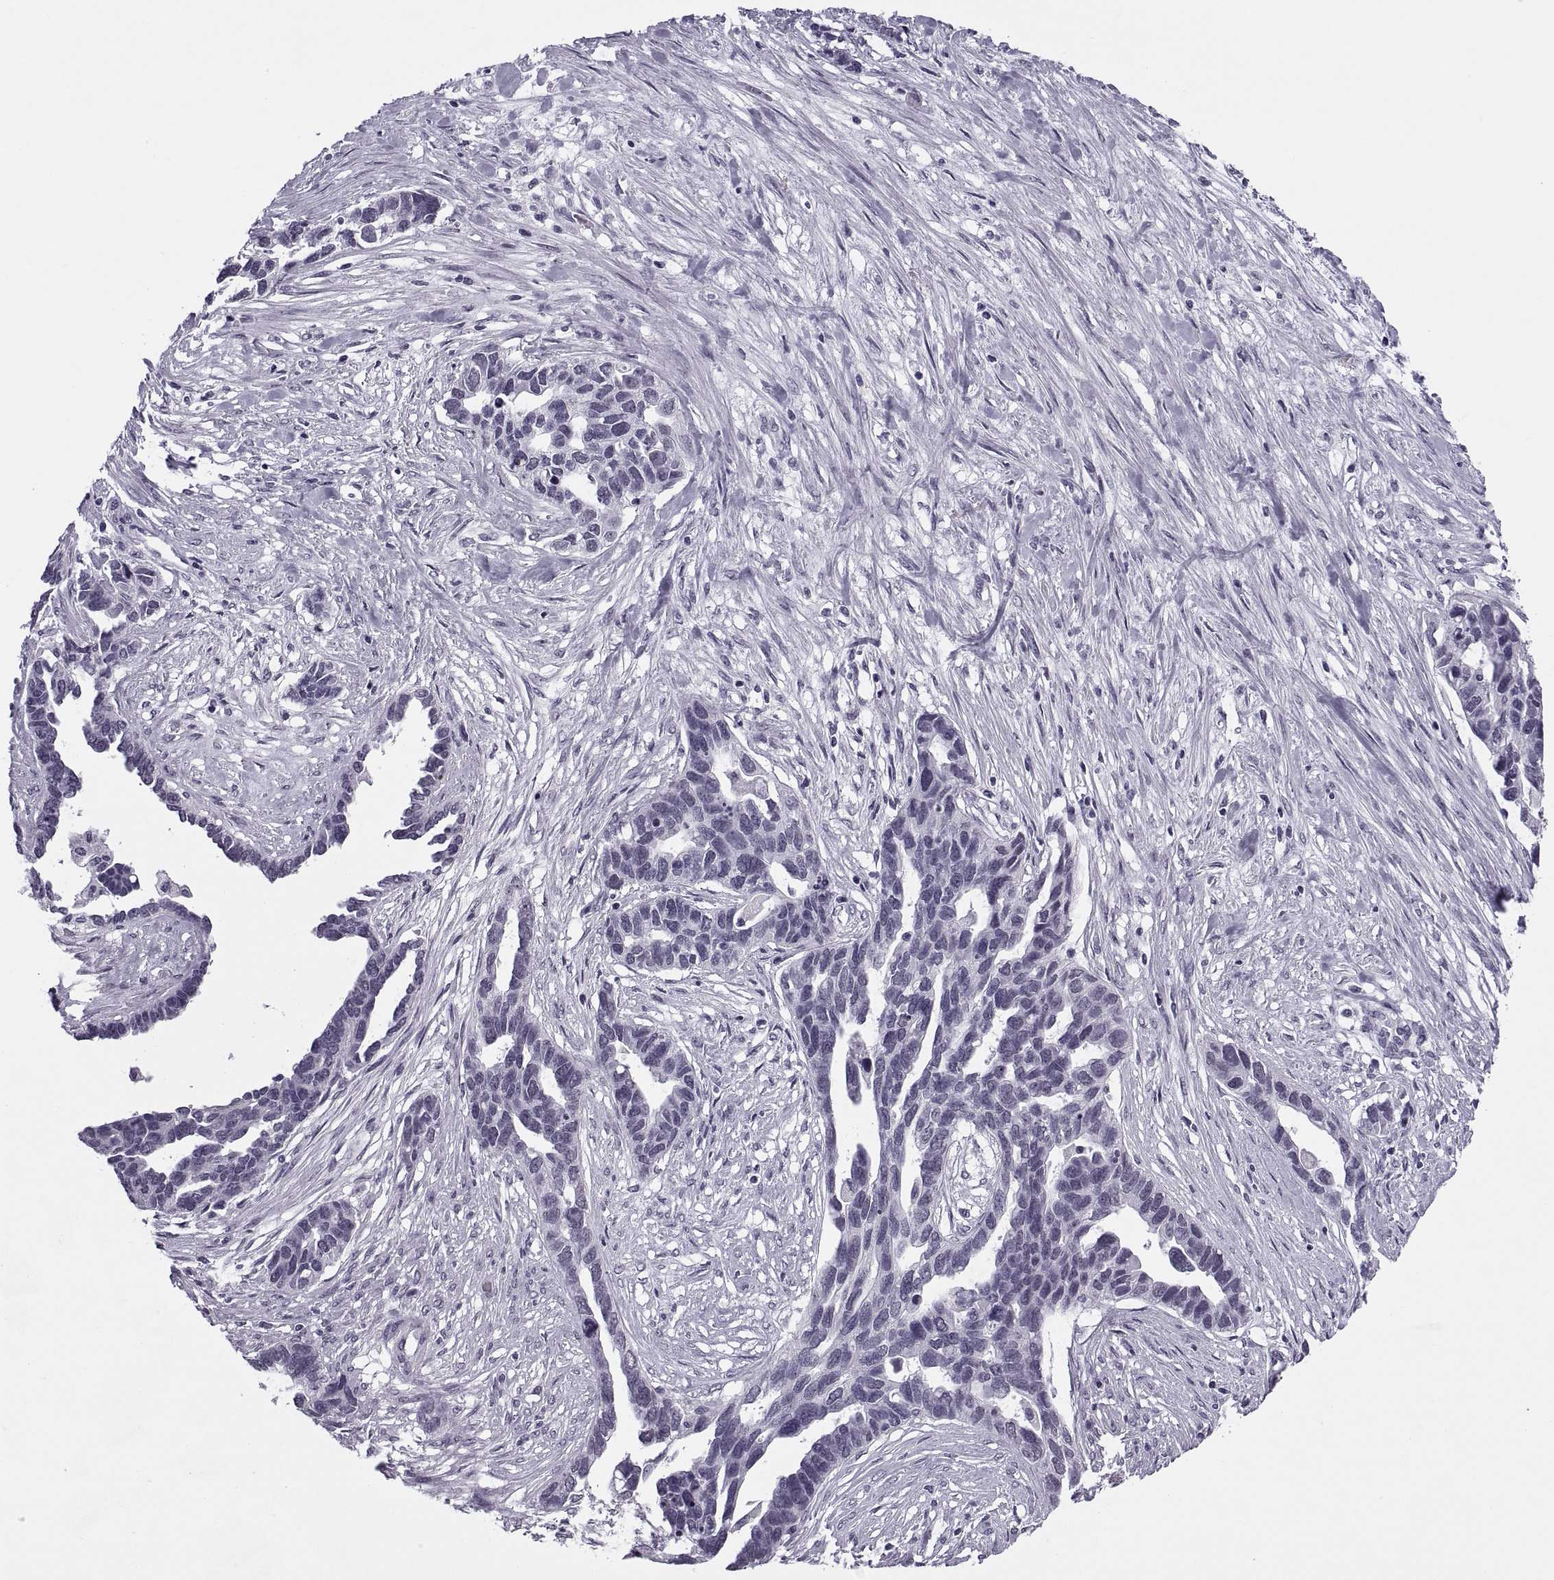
{"staining": {"intensity": "negative", "quantity": "none", "location": "none"}, "tissue": "ovarian cancer", "cell_type": "Tumor cells", "image_type": "cancer", "snomed": [{"axis": "morphology", "description": "Cystadenocarcinoma, serous, NOS"}, {"axis": "topography", "description": "Ovary"}], "caption": "DAB immunohistochemical staining of human ovarian cancer (serous cystadenocarcinoma) exhibits no significant positivity in tumor cells.", "gene": "TBC1D3G", "patient": {"sex": "female", "age": 54}}